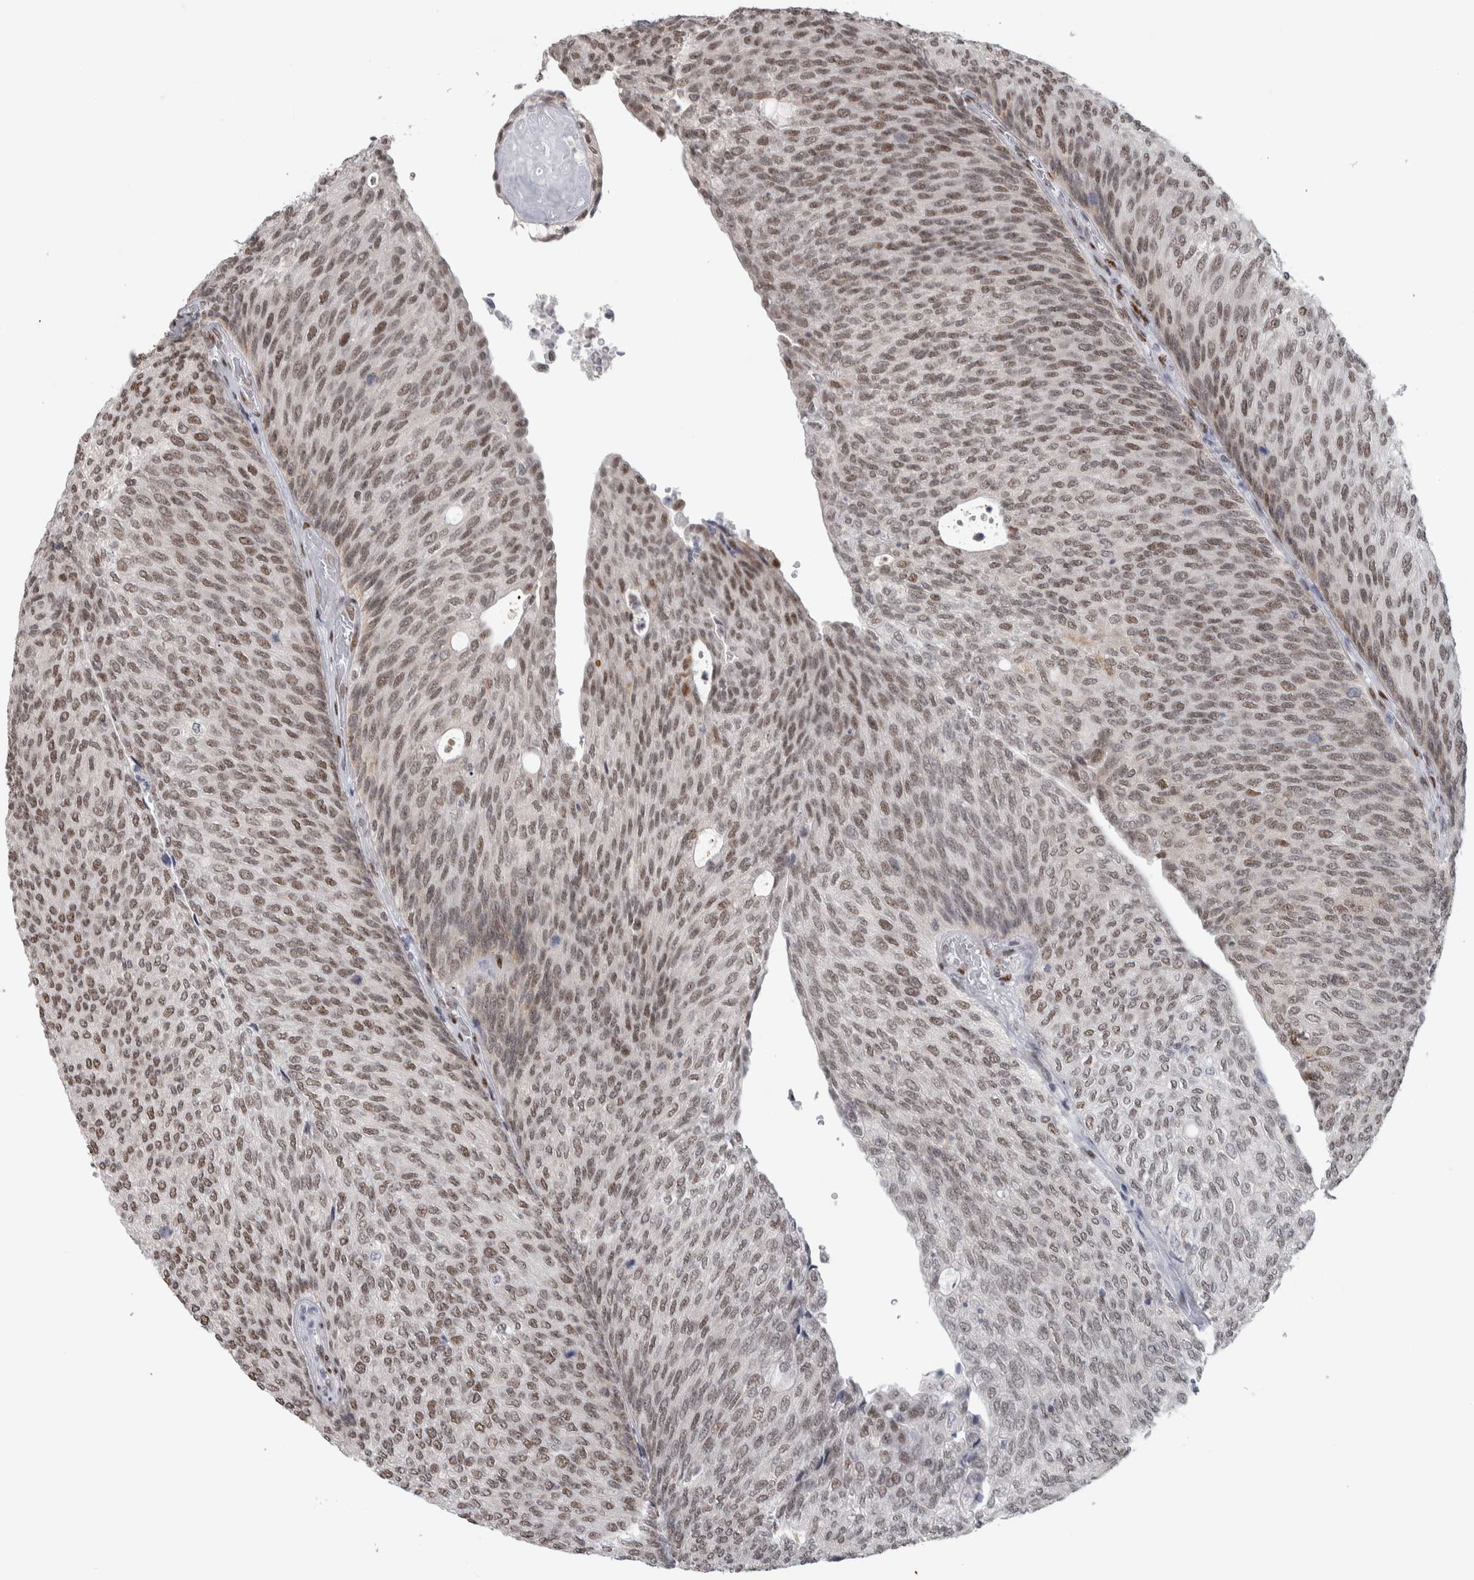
{"staining": {"intensity": "moderate", "quantity": ">75%", "location": "nuclear"}, "tissue": "urothelial cancer", "cell_type": "Tumor cells", "image_type": "cancer", "snomed": [{"axis": "morphology", "description": "Urothelial carcinoma, Low grade"}, {"axis": "topography", "description": "Urinary bladder"}], "caption": "Immunohistochemistry (IHC) (DAB (3,3'-diaminobenzidine)) staining of urothelial cancer displays moderate nuclear protein expression in approximately >75% of tumor cells.", "gene": "HEXIM2", "patient": {"sex": "female", "age": 79}}